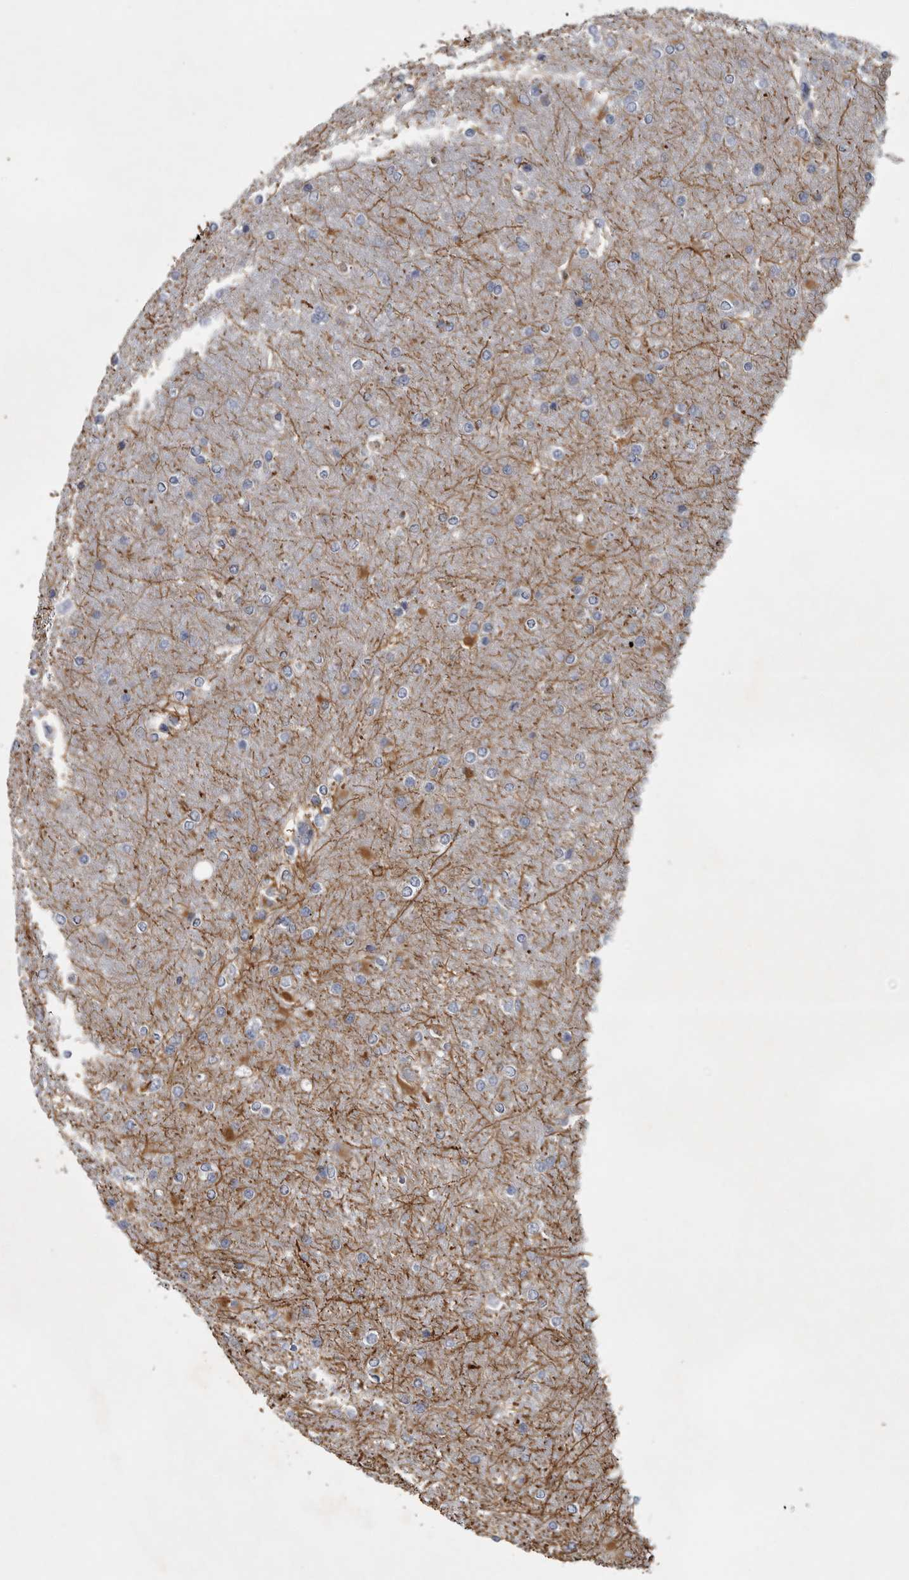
{"staining": {"intensity": "negative", "quantity": "none", "location": "none"}, "tissue": "glioma", "cell_type": "Tumor cells", "image_type": "cancer", "snomed": [{"axis": "morphology", "description": "Glioma, malignant, High grade"}, {"axis": "topography", "description": "Cerebral cortex"}], "caption": "Malignant high-grade glioma was stained to show a protein in brown. There is no significant expression in tumor cells.", "gene": "ATXN2", "patient": {"sex": "female", "age": 36}}